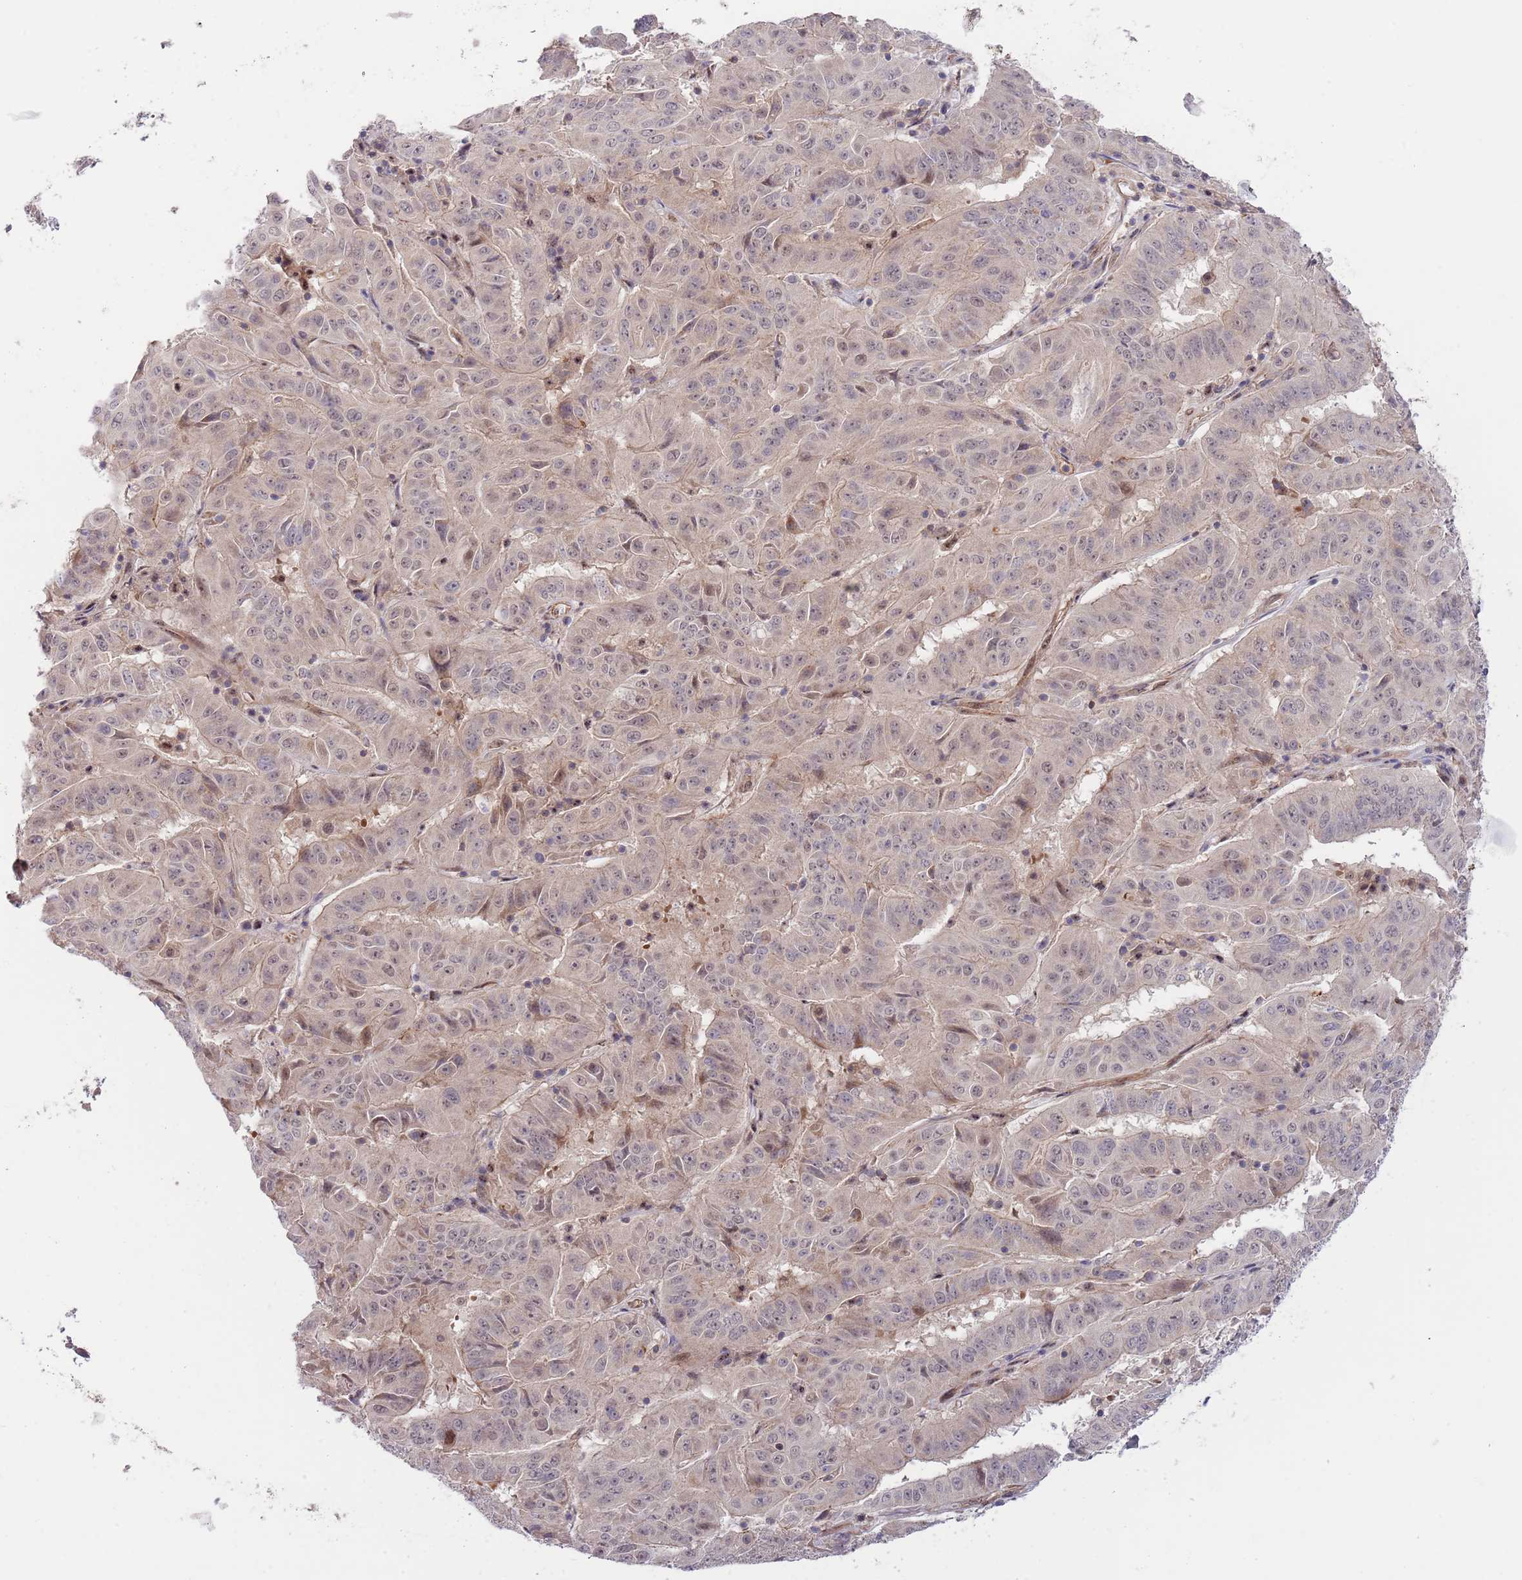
{"staining": {"intensity": "negative", "quantity": "none", "location": "none"}, "tissue": "pancreatic cancer", "cell_type": "Tumor cells", "image_type": "cancer", "snomed": [{"axis": "morphology", "description": "Adenocarcinoma, NOS"}, {"axis": "topography", "description": "Pancreas"}], "caption": "This is a micrograph of IHC staining of pancreatic adenocarcinoma, which shows no expression in tumor cells.", "gene": "PRR16", "patient": {"sex": "male", "age": 63}}